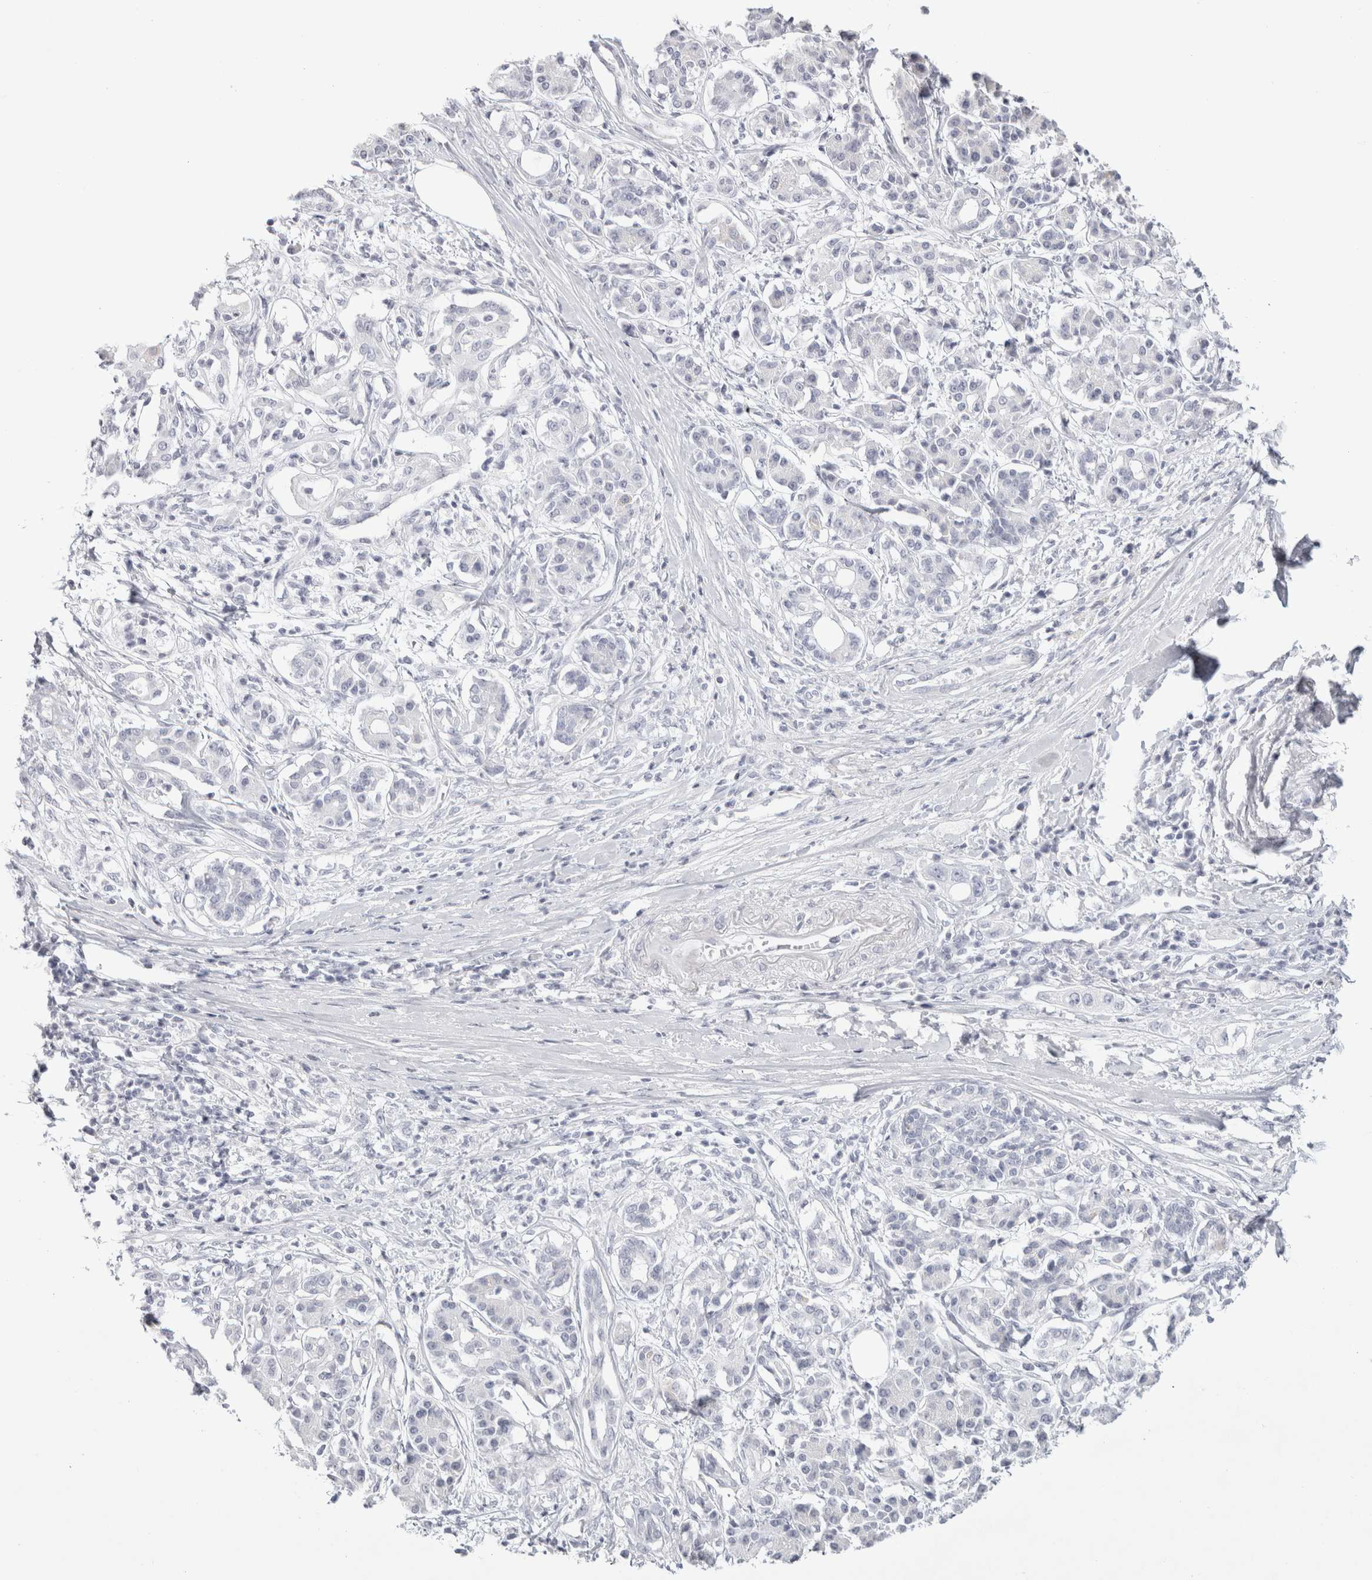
{"staining": {"intensity": "negative", "quantity": "none", "location": "none"}, "tissue": "pancreatic cancer", "cell_type": "Tumor cells", "image_type": "cancer", "snomed": [{"axis": "morphology", "description": "Adenocarcinoma, NOS"}, {"axis": "topography", "description": "Pancreas"}], "caption": "Image shows no significant protein staining in tumor cells of adenocarcinoma (pancreatic).", "gene": "GARIN1A", "patient": {"sex": "female", "age": 56}}